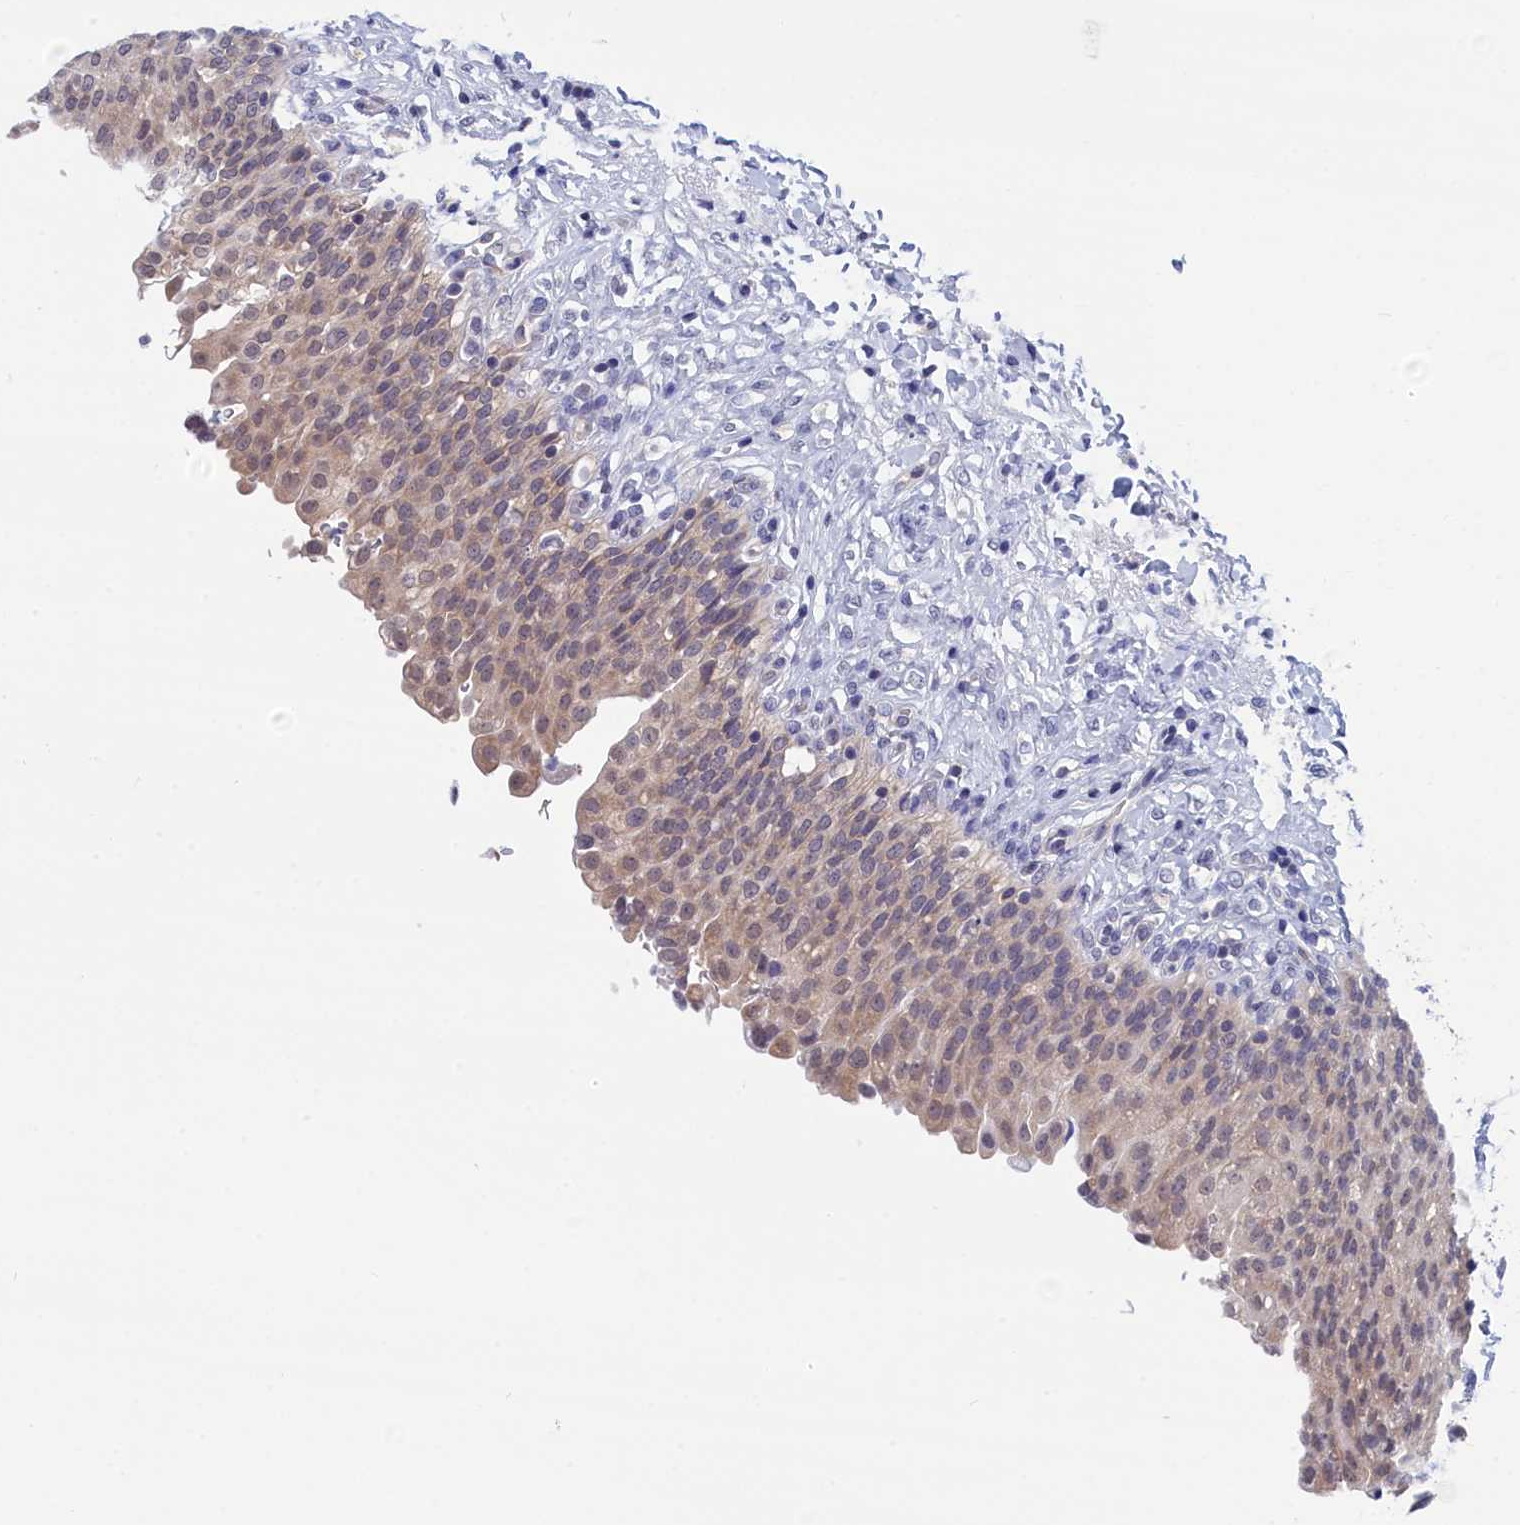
{"staining": {"intensity": "weak", "quantity": ">75%", "location": "cytoplasmic/membranous"}, "tissue": "urinary bladder", "cell_type": "Urothelial cells", "image_type": "normal", "snomed": [{"axis": "morphology", "description": "Urothelial carcinoma, High grade"}, {"axis": "topography", "description": "Urinary bladder"}], "caption": "Urothelial cells show low levels of weak cytoplasmic/membranous staining in approximately >75% of cells in benign human urinary bladder.", "gene": "PGP", "patient": {"sex": "male", "age": 46}}